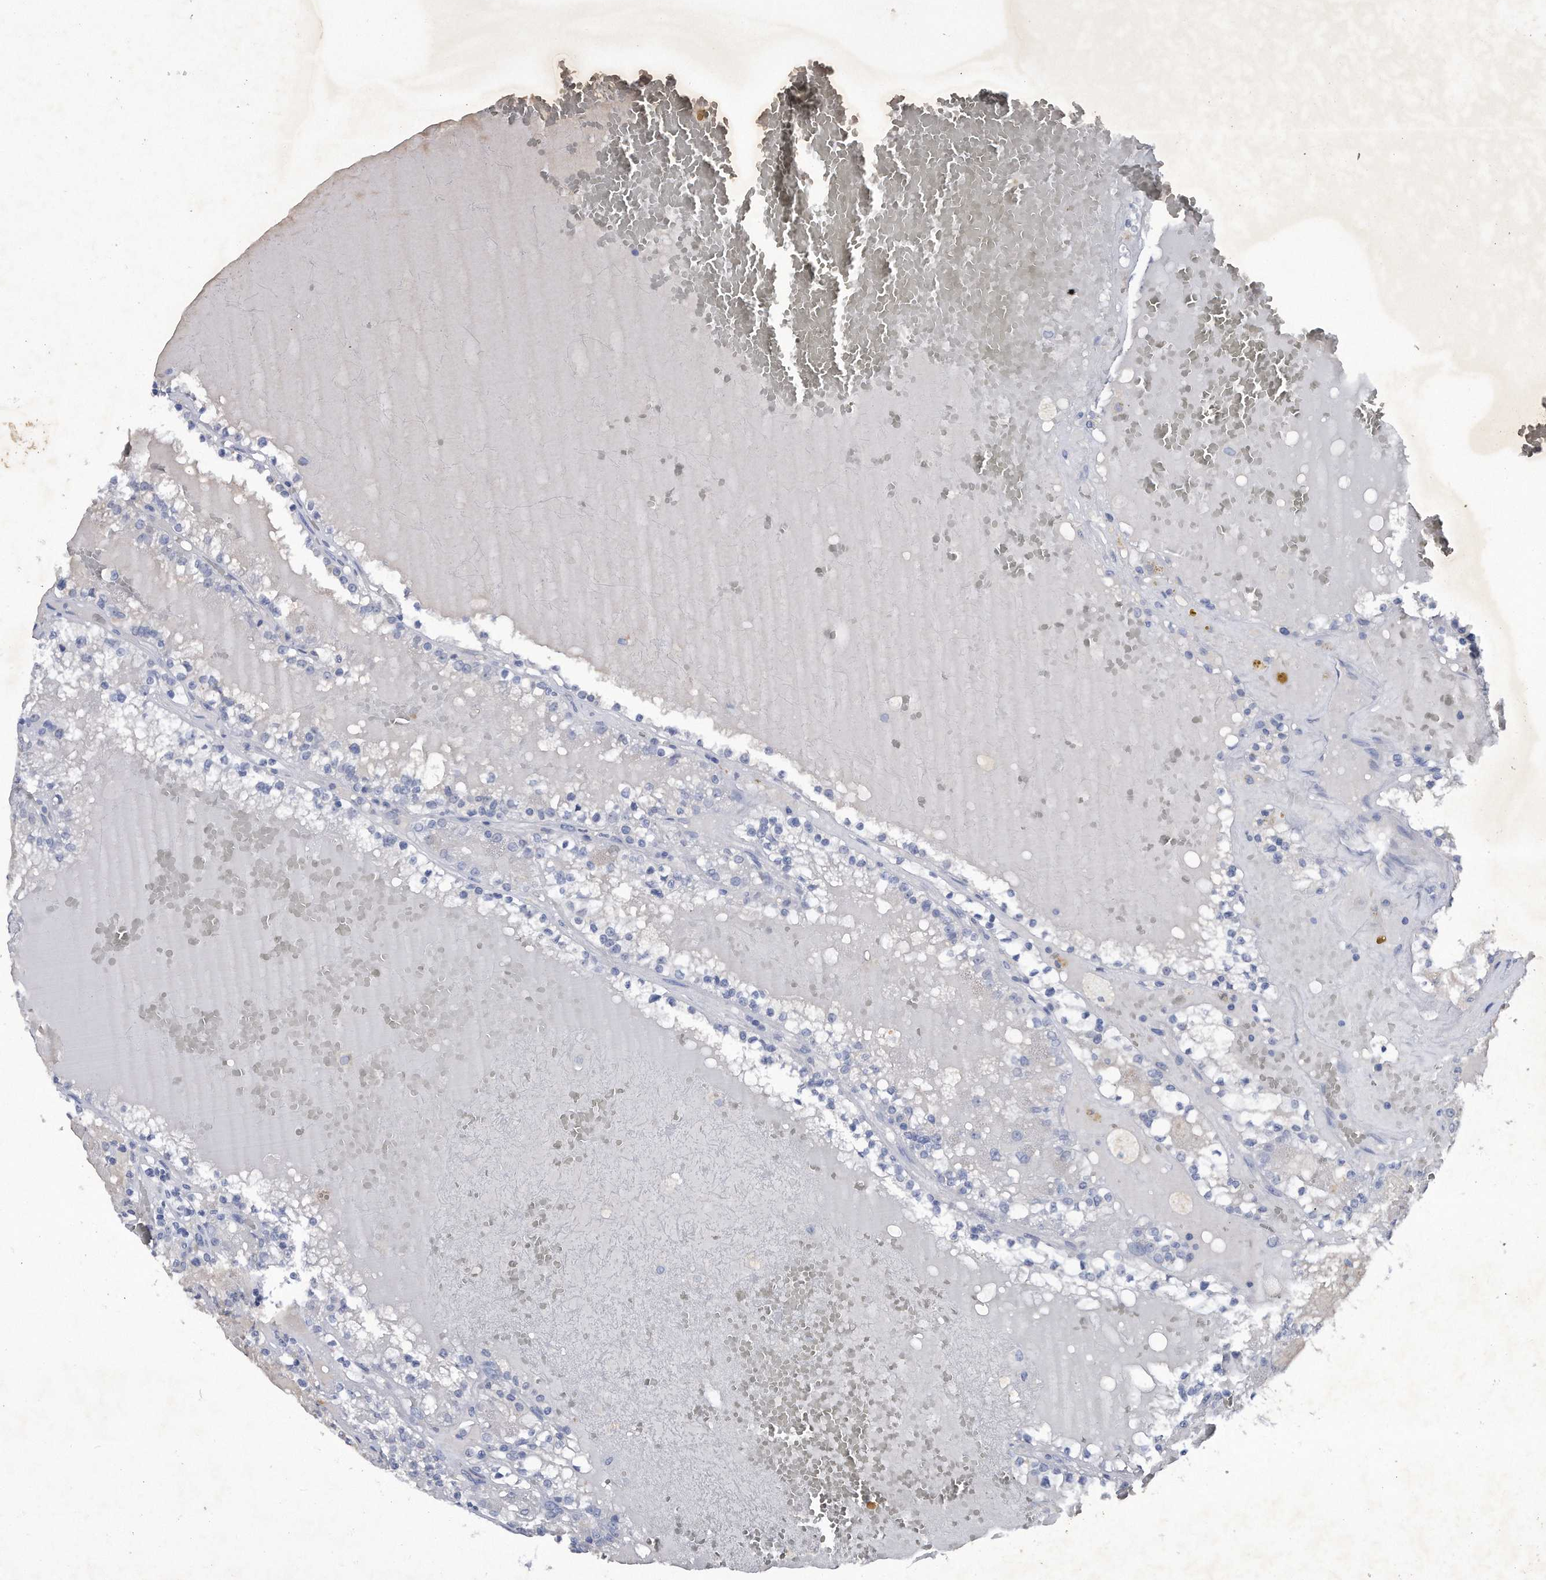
{"staining": {"intensity": "negative", "quantity": "none", "location": "none"}, "tissue": "renal cancer", "cell_type": "Tumor cells", "image_type": "cancer", "snomed": [{"axis": "morphology", "description": "Adenocarcinoma, NOS"}, {"axis": "topography", "description": "Kidney"}], "caption": "Adenocarcinoma (renal) stained for a protein using immunohistochemistry (IHC) demonstrates no staining tumor cells.", "gene": "ASNS", "patient": {"sex": "female", "age": 56}}